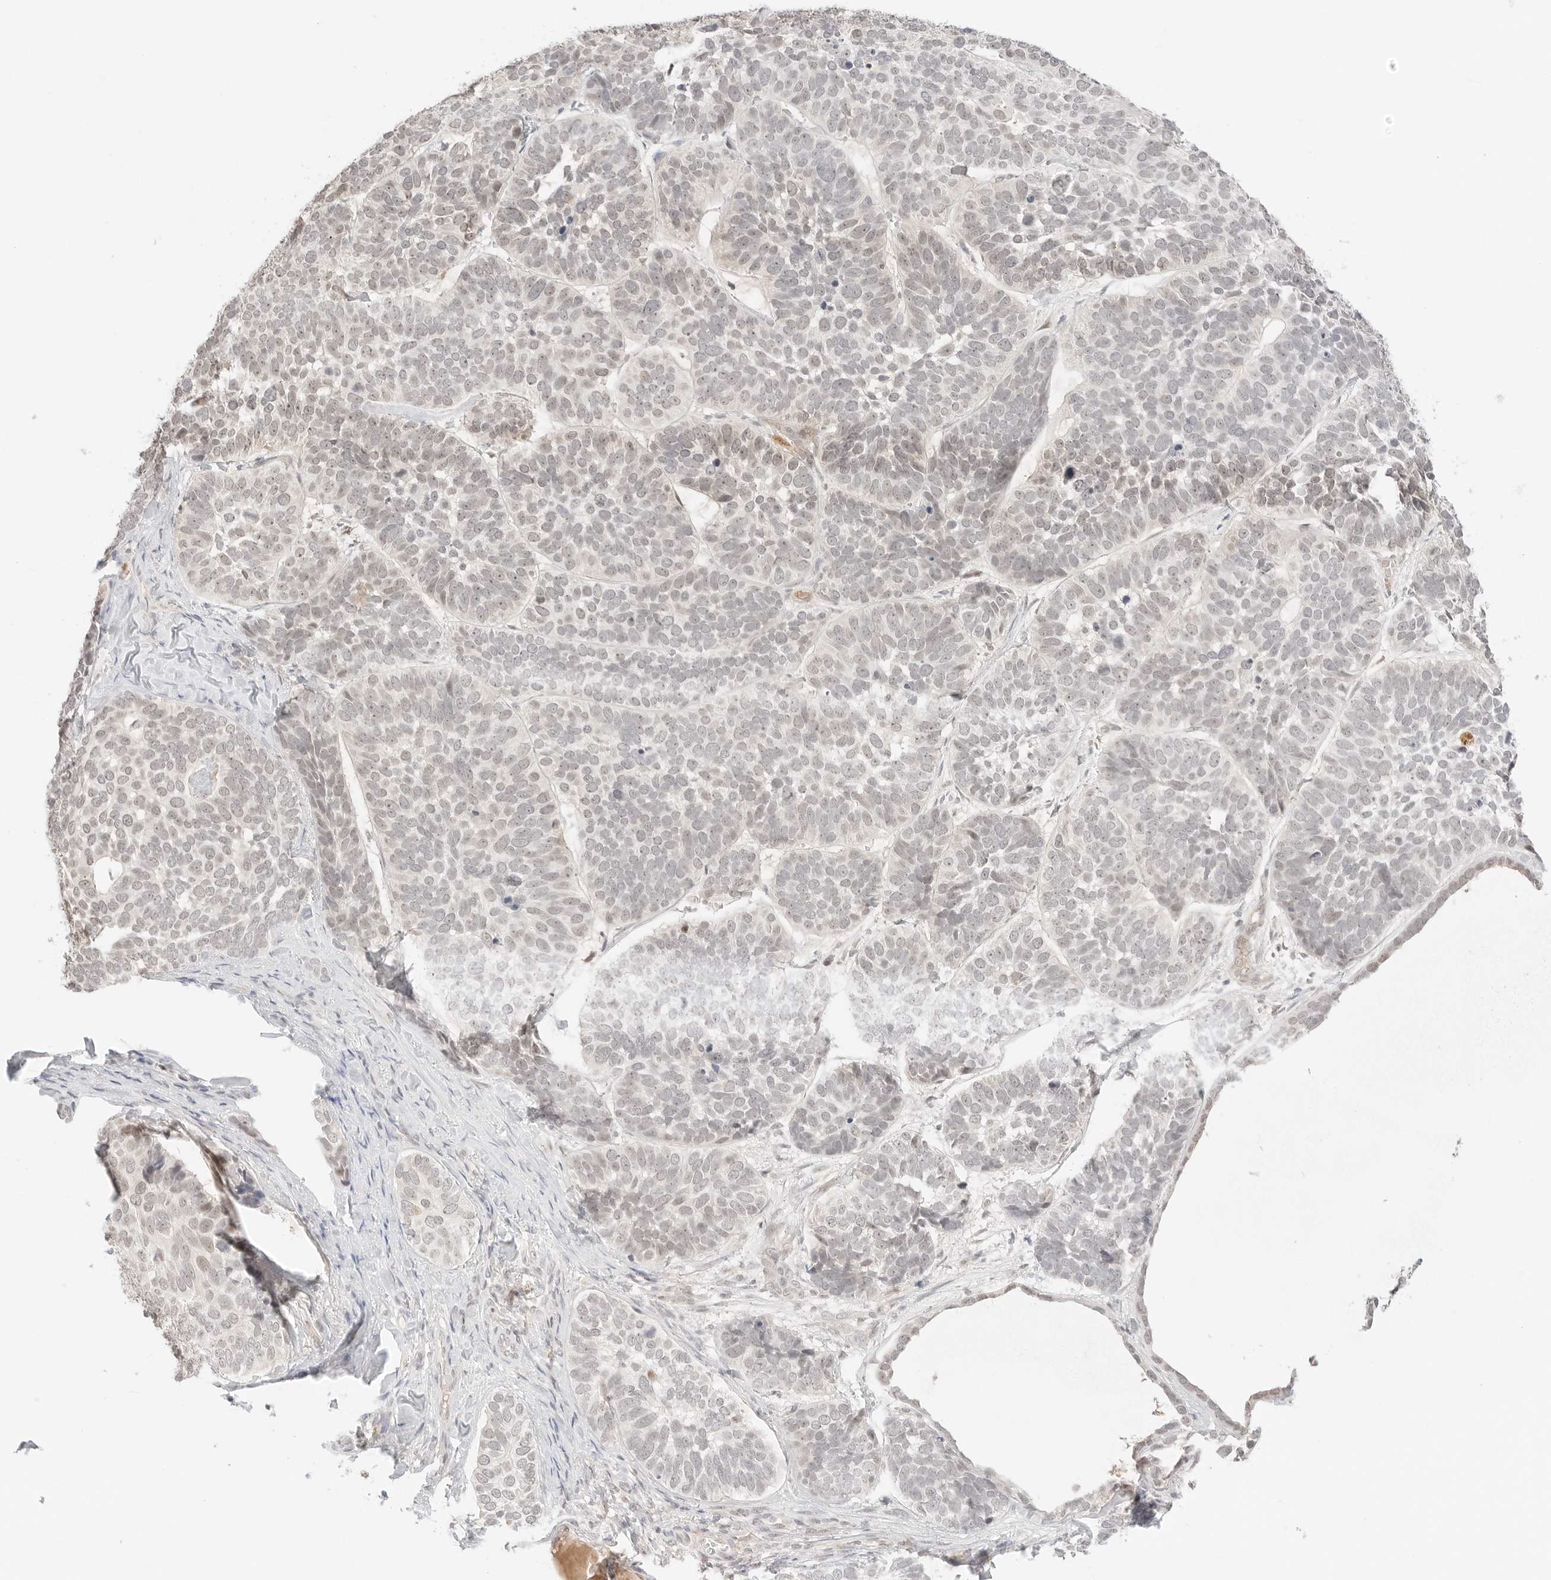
{"staining": {"intensity": "weak", "quantity": "25%-75%", "location": "nuclear"}, "tissue": "skin cancer", "cell_type": "Tumor cells", "image_type": "cancer", "snomed": [{"axis": "morphology", "description": "Basal cell carcinoma"}, {"axis": "topography", "description": "Skin"}], "caption": "A high-resolution histopathology image shows IHC staining of skin cancer (basal cell carcinoma), which exhibits weak nuclear positivity in approximately 25%-75% of tumor cells.", "gene": "RPS6KL1", "patient": {"sex": "male", "age": 62}}